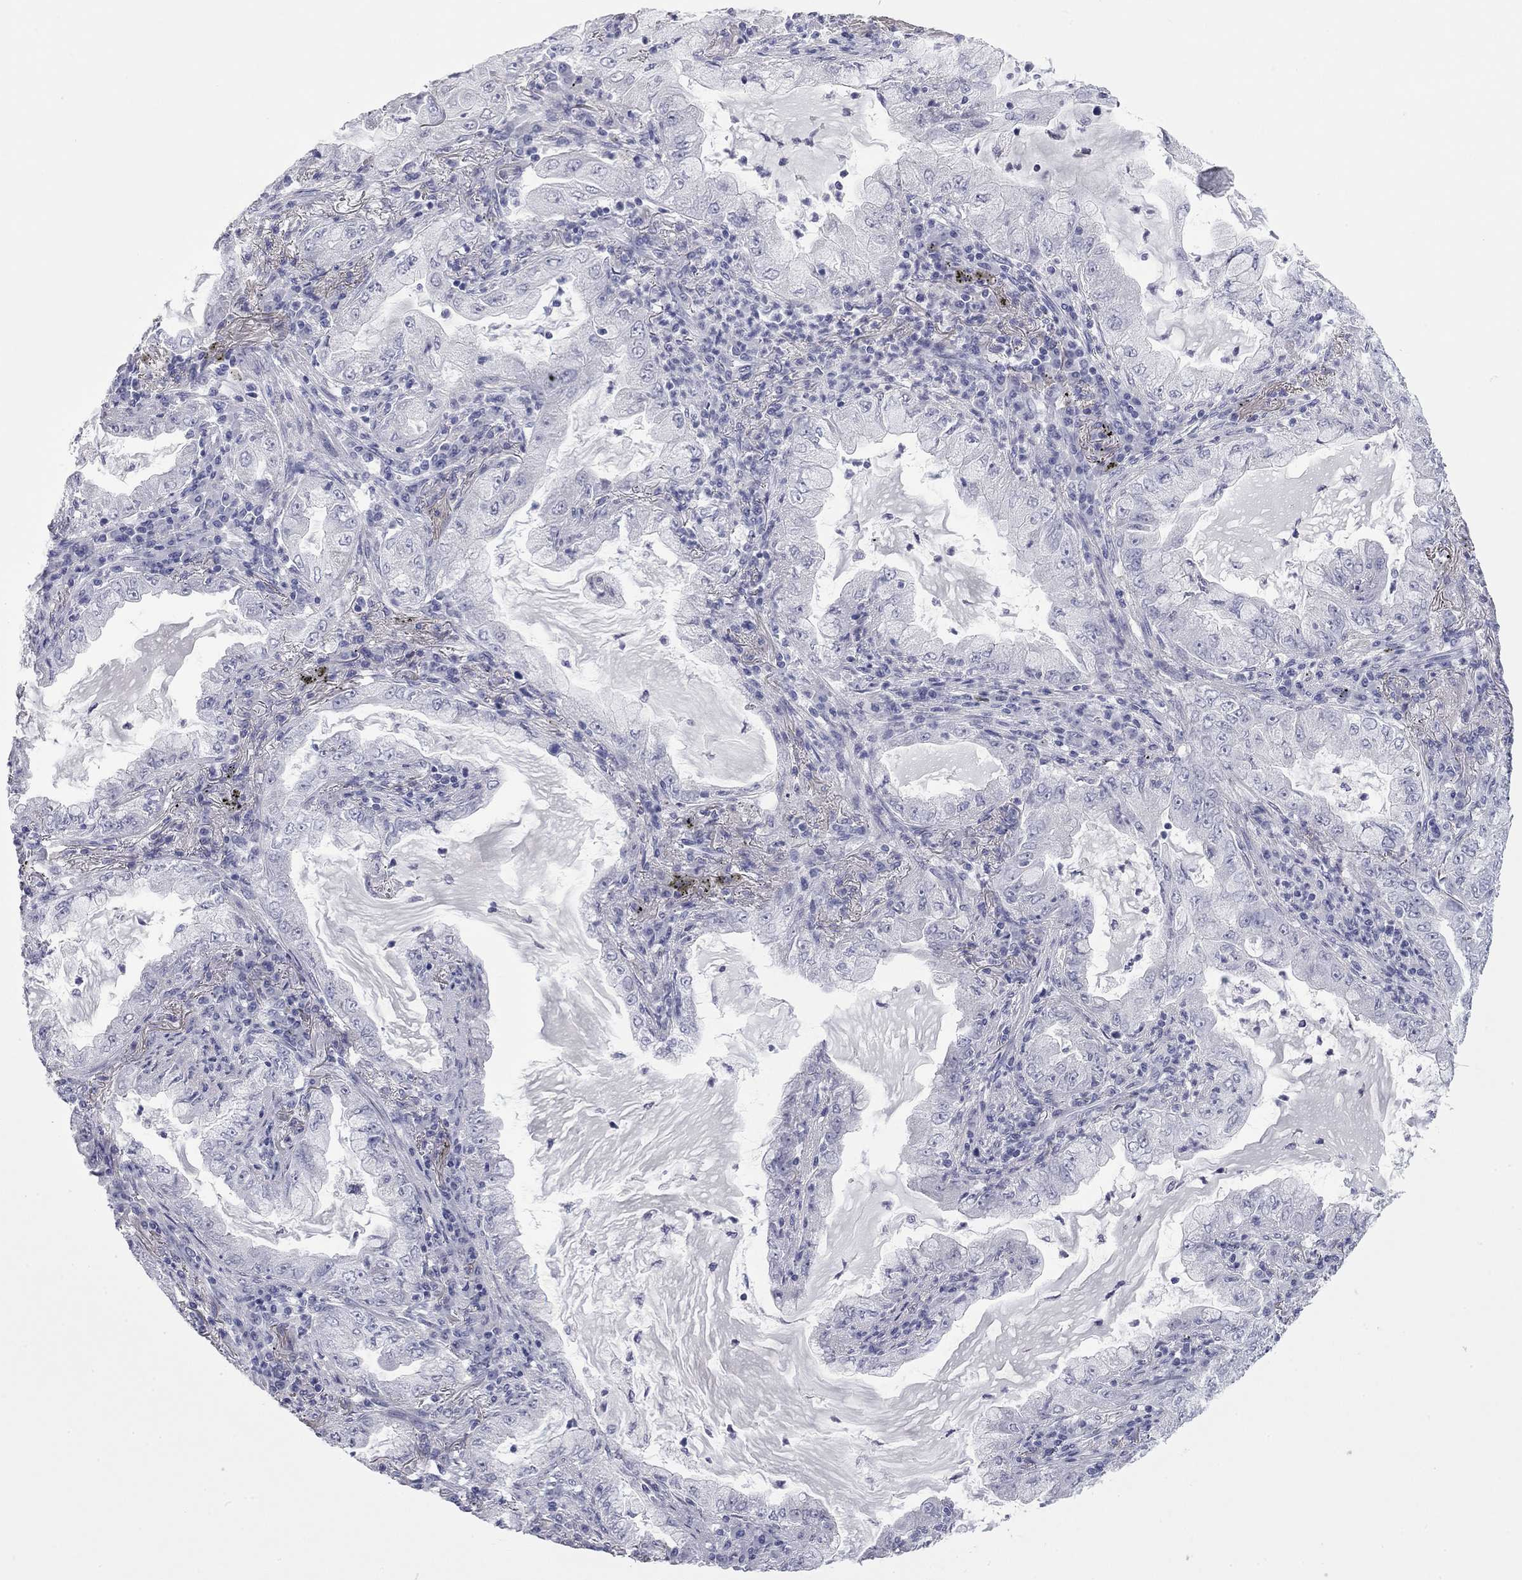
{"staining": {"intensity": "negative", "quantity": "none", "location": "none"}, "tissue": "lung cancer", "cell_type": "Tumor cells", "image_type": "cancer", "snomed": [{"axis": "morphology", "description": "Adenocarcinoma, NOS"}, {"axis": "topography", "description": "Lung"}], "caption": "The histopathology image demonstrates no significant positivity in tumor cells of adenocarcinoma (lung).", "gene": "AK8", "patient": {"sex": "female", "age": 73}}